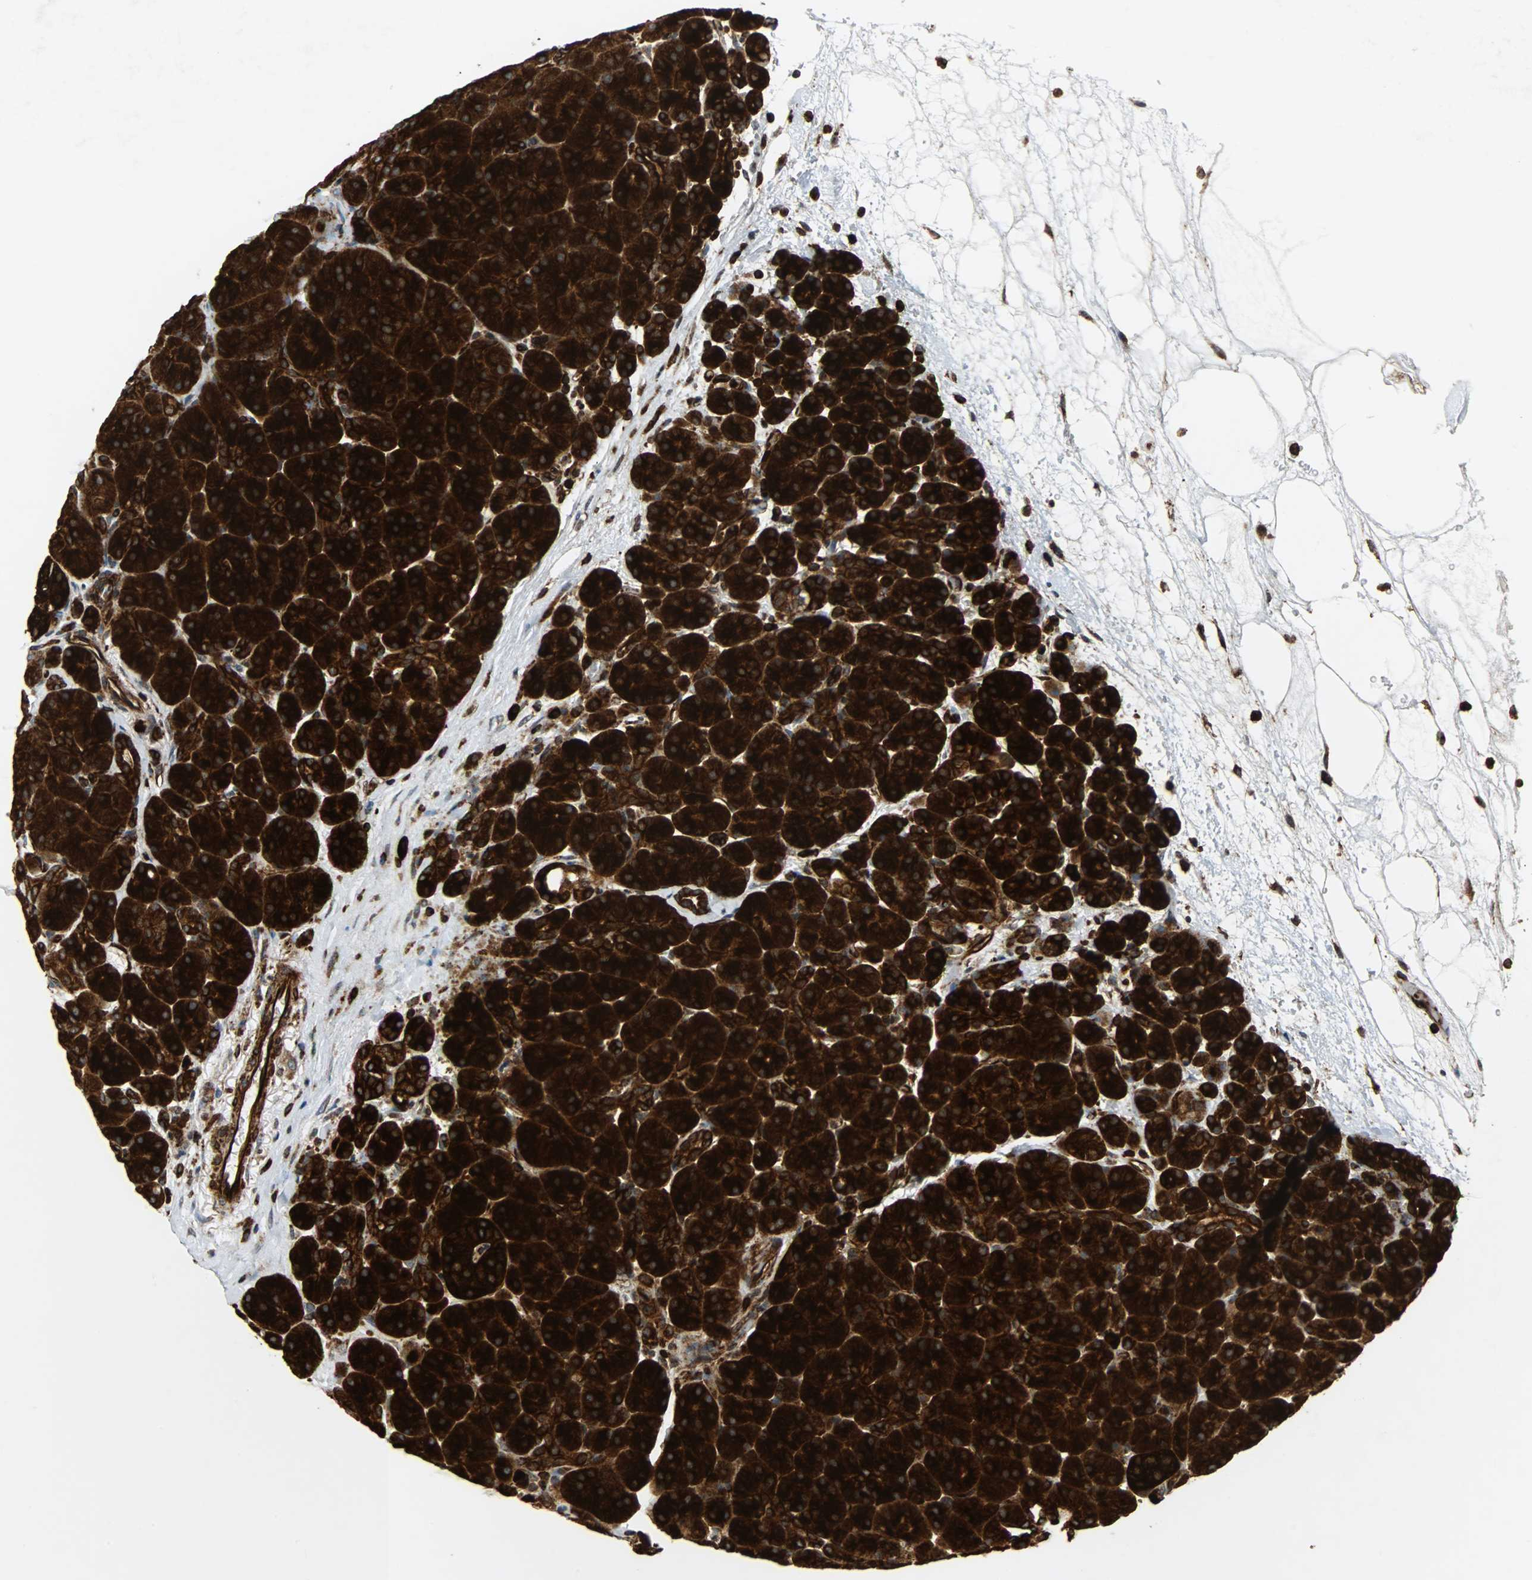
{"staining": {"intensity": "strong", "quantity": ">75%", "location": "cytoplasmic/membranous"}, "tissue": "pancreas", "cell_type": "Exocrine glandular cells", "image_type": "normal", "snomed": [{"axis": "morphology", "description": "Normal tissue, NOS"}, {"axis": "topography", "description": "Pancreas"}], "caption": "Immunohistochemical staining of benign pancreas exhibits high levels of strong cytoplasmic/membranous expression in about >75% of exocrine glandular cells. The protein is stained brown, and the nuclei are stained in blue (DAB (3,3'-diaminobenzidine) IHC with brightfield microscopy, high magnification).", "gene": "TUBA4A", "patient": {"sex": "male", "age": 66}}